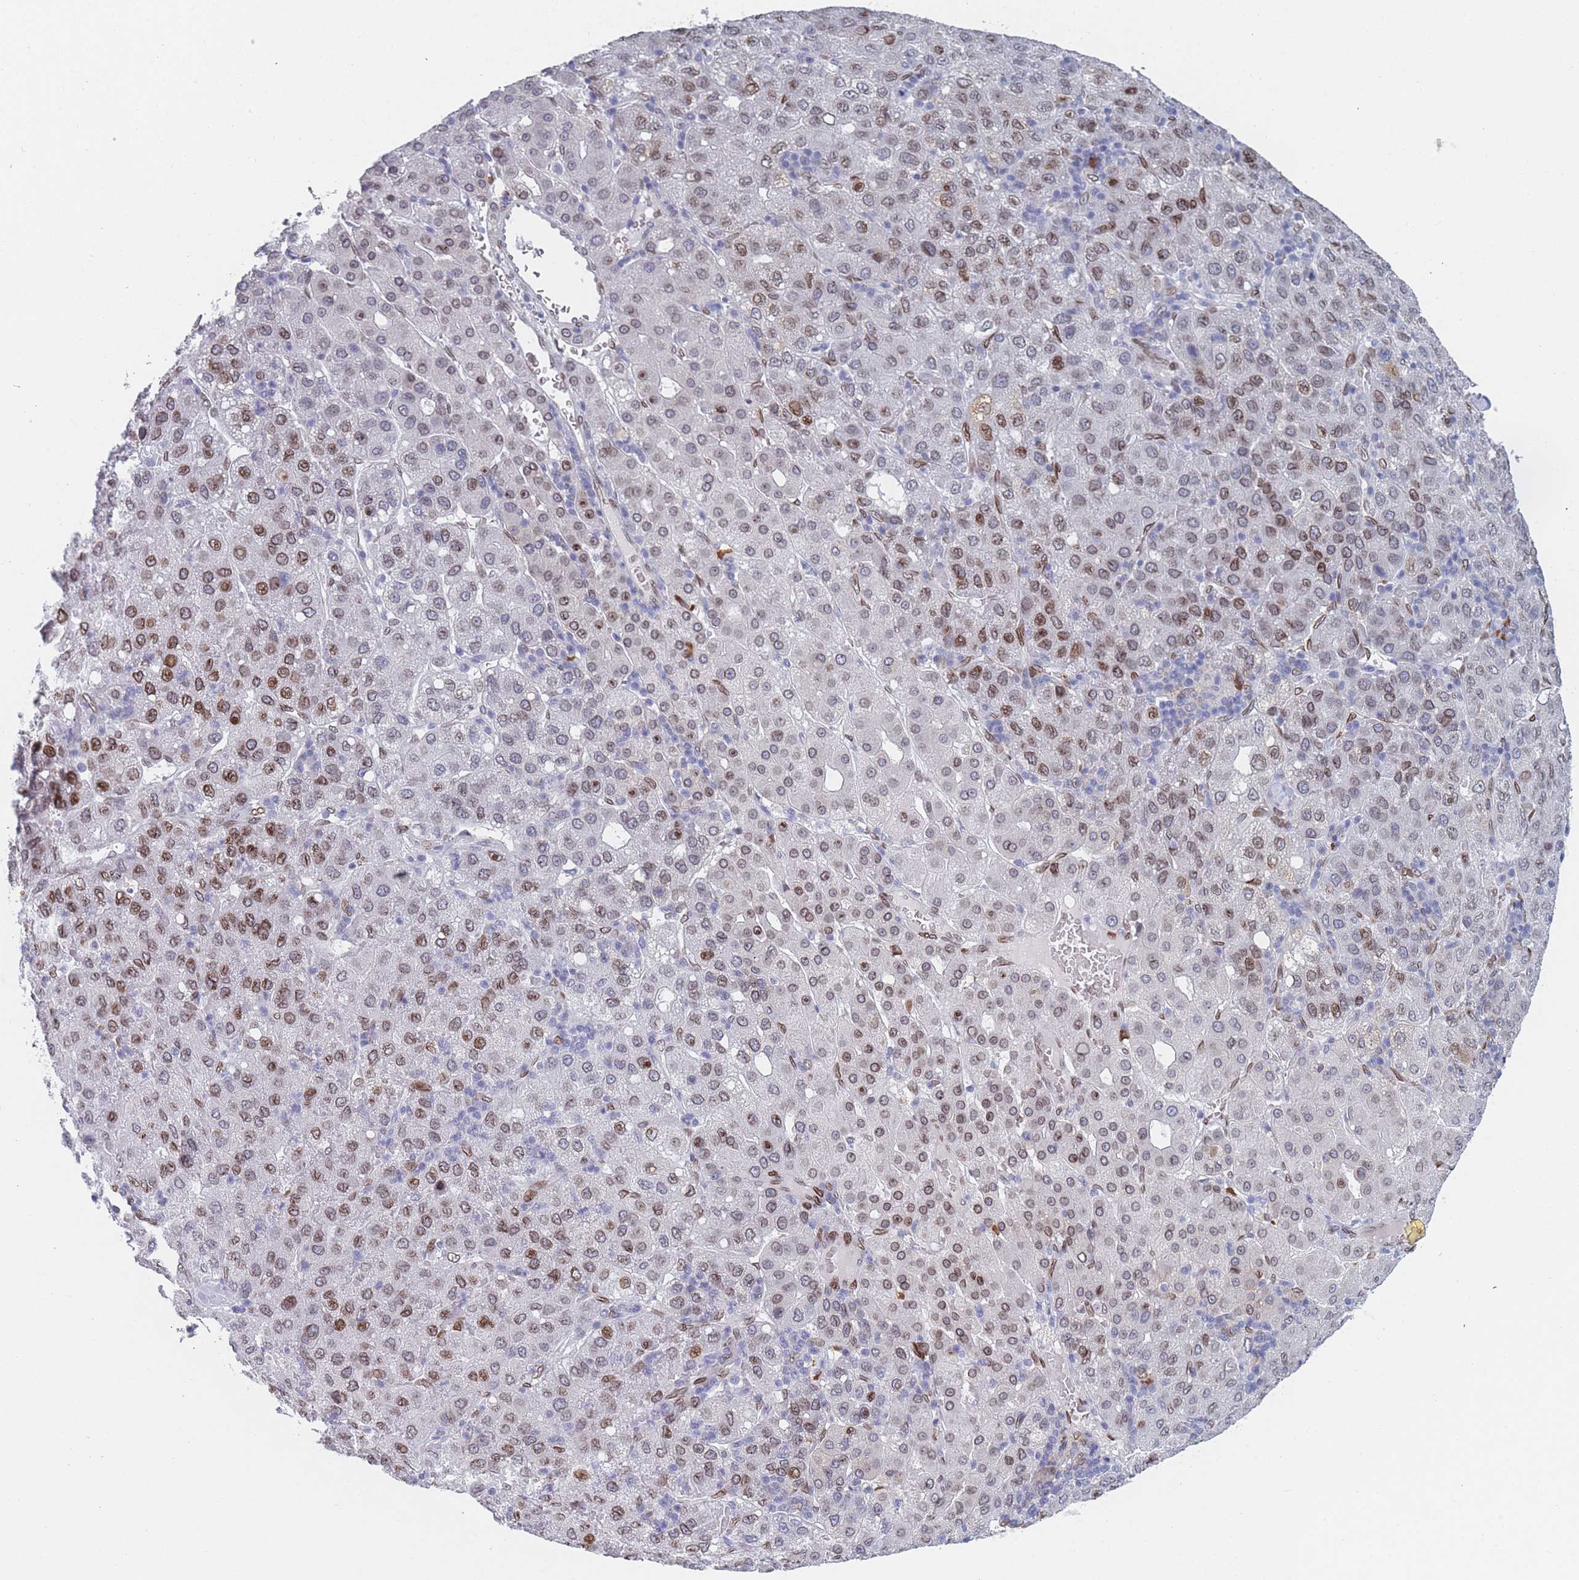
{"staining": {"intensity": "moderate", "quantity": "25%-75%", "location": "cytoplasmic/membranous,nuclear"}, "tissue": "liver cancer", "cell_type": "Tumor cells", "image_type": "cancer", "snomed": [{"axis": "morphology", "description": "Carcinoma, Hepatocellular, NOS"}, {"axis": "topography", "description": "Liver"}], "caption": "A brown stain shows moderate cytoplasmic/membranous and nuclear staining of a protein in liver cancer (hepatocellular carcinoma) tumor cells.", "gene": "ZBTB1", "patient": {"sex": "male", "age": 65}}